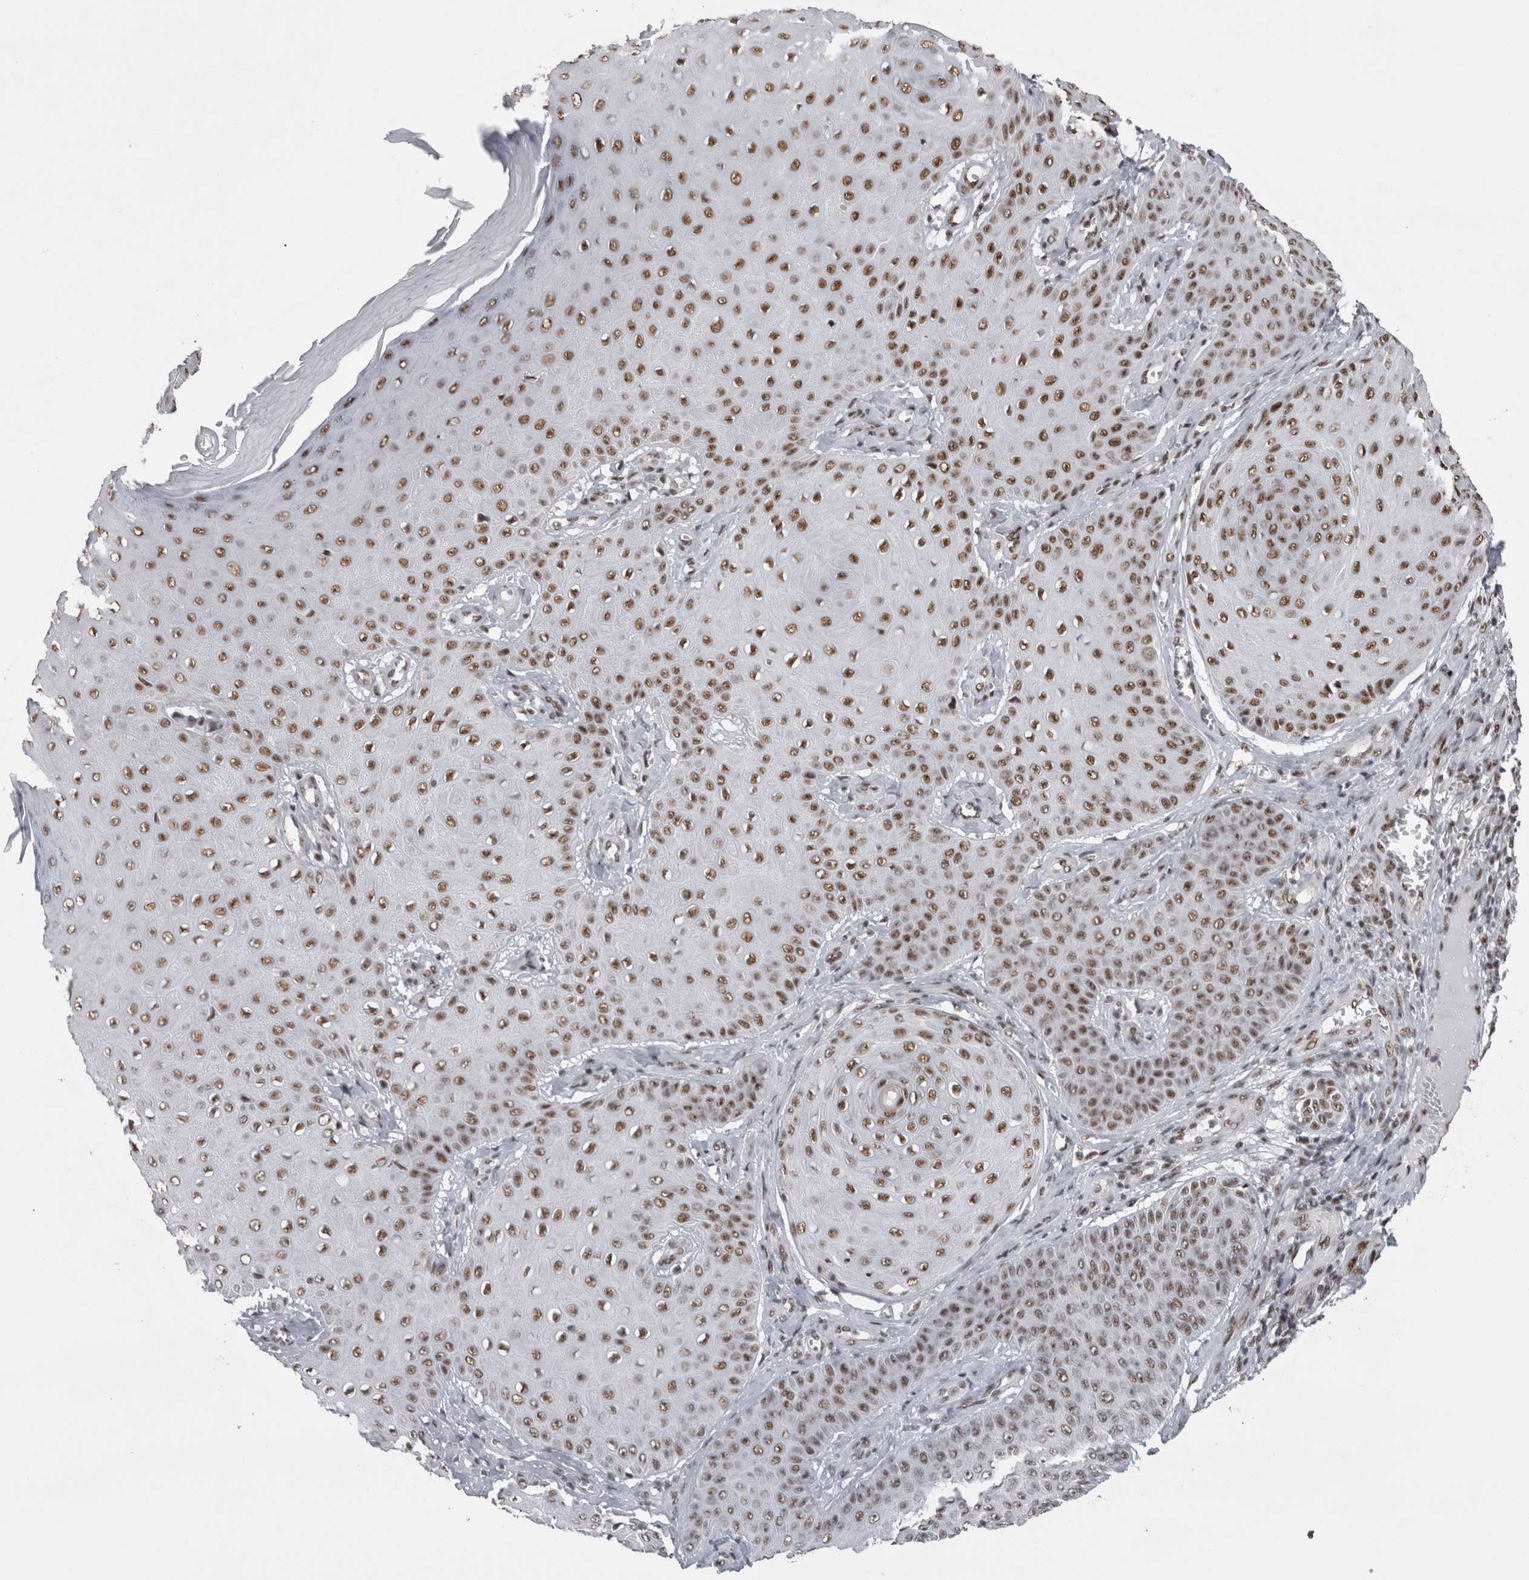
{"staining": {"intensity": "moderate", "quantity": ">75%", "location": "nuclear"}, "tissue": "skin cancer", "cell_type": "Tumor cells", "image_type": "cancer", "snomed": [{"axis": "morphology", "description": "Squamous cell carcinoma, NOS"}, {"axis": "topography", "description": "Skin"}], "caption": "Squamous cell carcinoma (skin) was stained to show a protein in brown. There is medium levels of moderate nuclear staining in about >75% of tumor cells.", "gene": "CDK11A", "patient": {"sex": "male", "age": 74}}